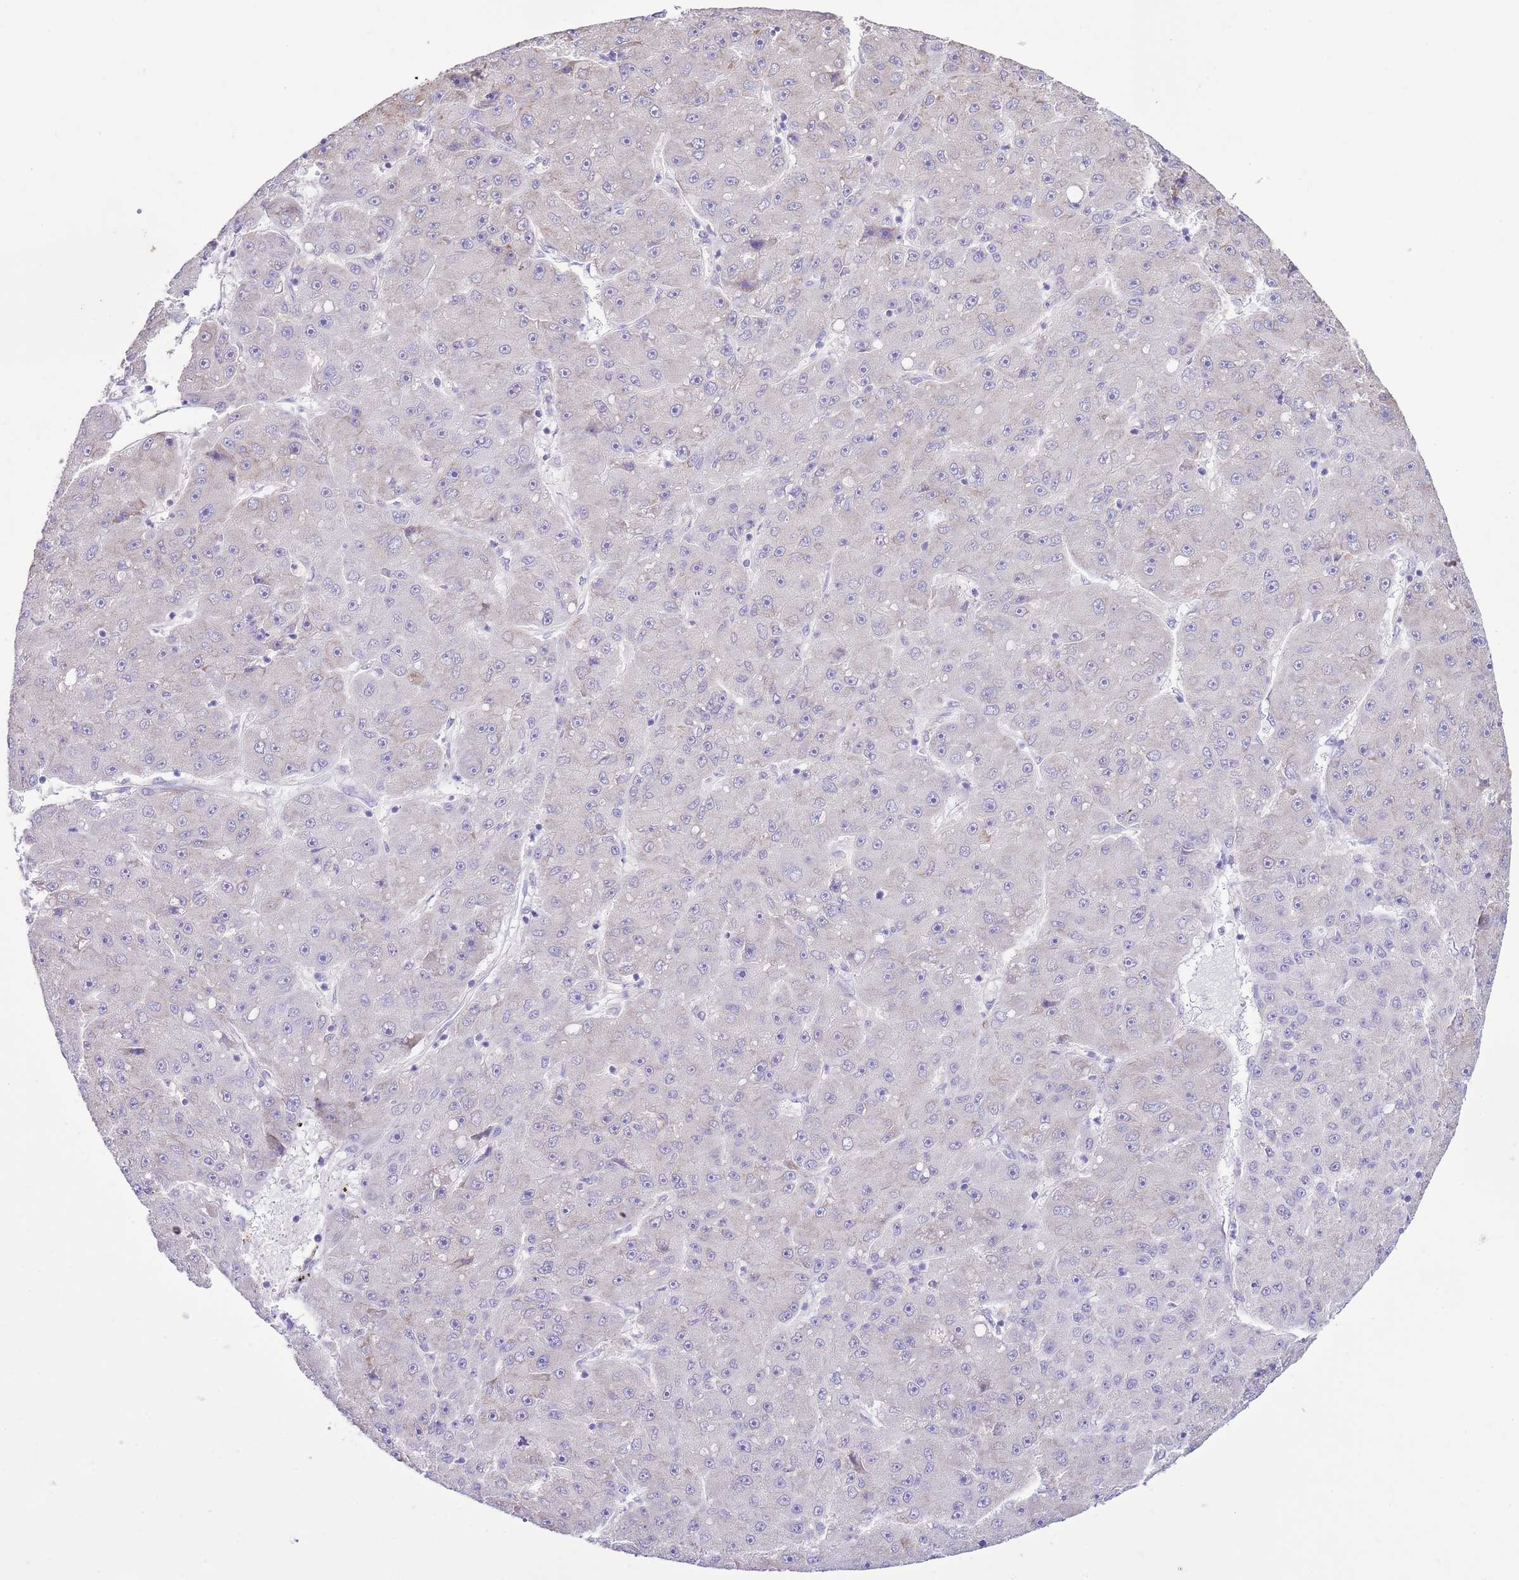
{"staining": {"intensity": "negative", "quantity": "none", "location": "none"}, "tissue": "liver cancer", "cell_type": "Tumor cells", "image_type": "cancer", "snomed": [{"axis": "morphology", "description": "Carcinoma, Hepatocellular, NOS"}, {"axis": "topography", "description": "Liver"}], "caption": "This is an IHC photomicrograph of liver cancer (hepatocellular carcinoma). There is no positivity in tumor cells.", "gene": "AAR2", "patient": {"sex": "male", "age": 67}}